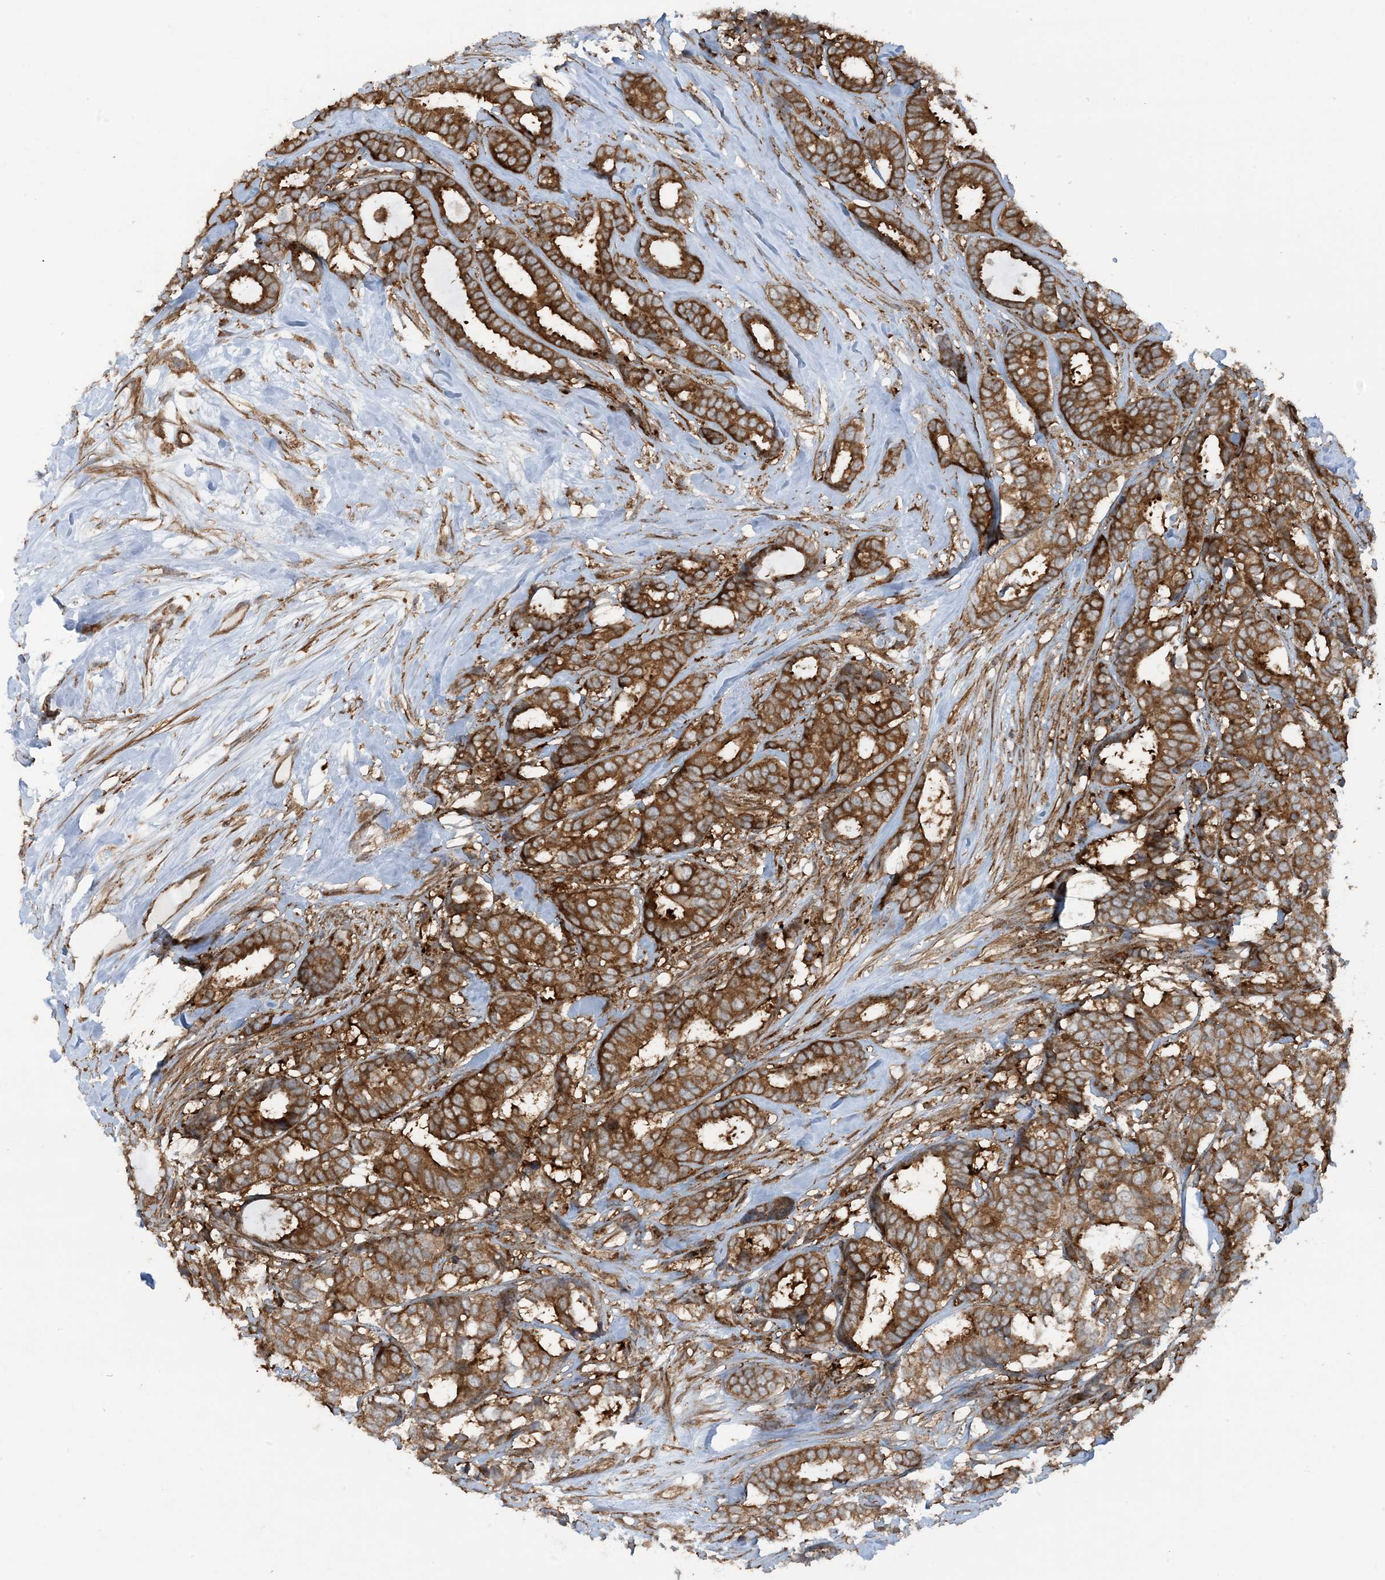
{"staining": {"intensity": "strong", "quantity": ">75%", "location": "cytoplasmic/membranous"}, "tissue": "breast cancer", "cell_type": "Tumor cells", "image_type": "cancer", "snomed": [{"axis": "morphology", "description": "Duct carcinoma"}, {"axis": "topography", "description": "Breast"}], "caption": "DAB (3,3'-diaminobenzidine) immunohistochemical staining of human intraductal carcinoma (breast) reveals strong cytoplasmic/membranous protein positivity in approximately >75% of tumor cells. (DAB = brown stain, brightfield microscopy at high magnification).", "gene": "STAM2", "patient": {"sex": "female", "age": 87}}